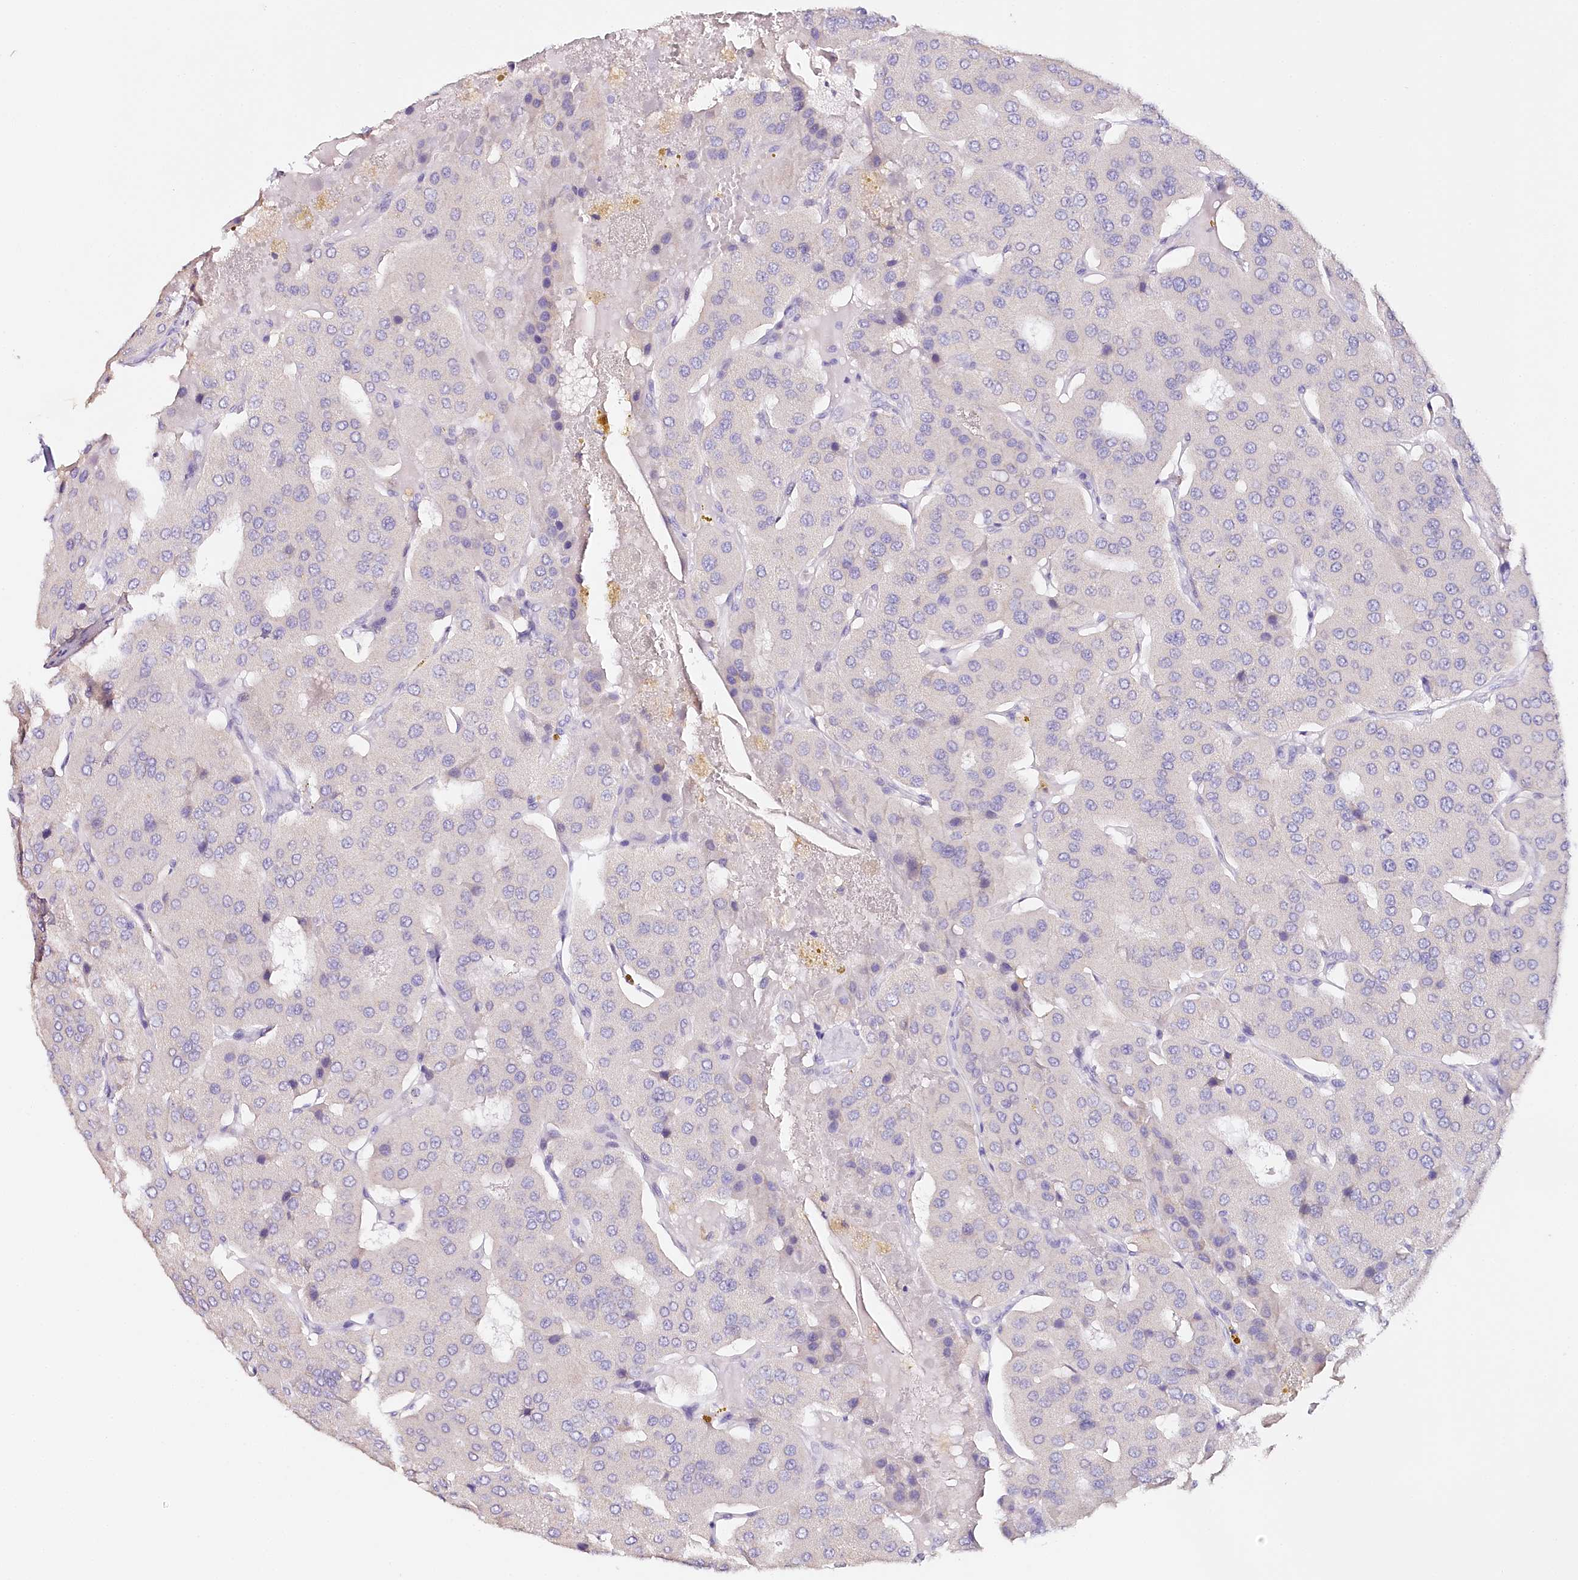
{"staining": {"intensity": "negative", "quantity": "none", "location": "none"}, "tissue": "parathyroid gland", "cell_type": "Glandular cells", "image_type": "normal", "snomed": [{"axis": "morphology", "description": "Normal tissue, NOS"}, {"axis": "morphology", "description": "Adenoma, NOS"}, {"axis": "topography", "description": "Parathyroid gland"}], "caption": "An image of parathyroid gland stained for a protein displays no brown staining in glandular cells. (Immunohistochemistry, brightfield microscopy, high magnification).", "gene": "TP53", "patient": {"sex": "female", "age": 86}}